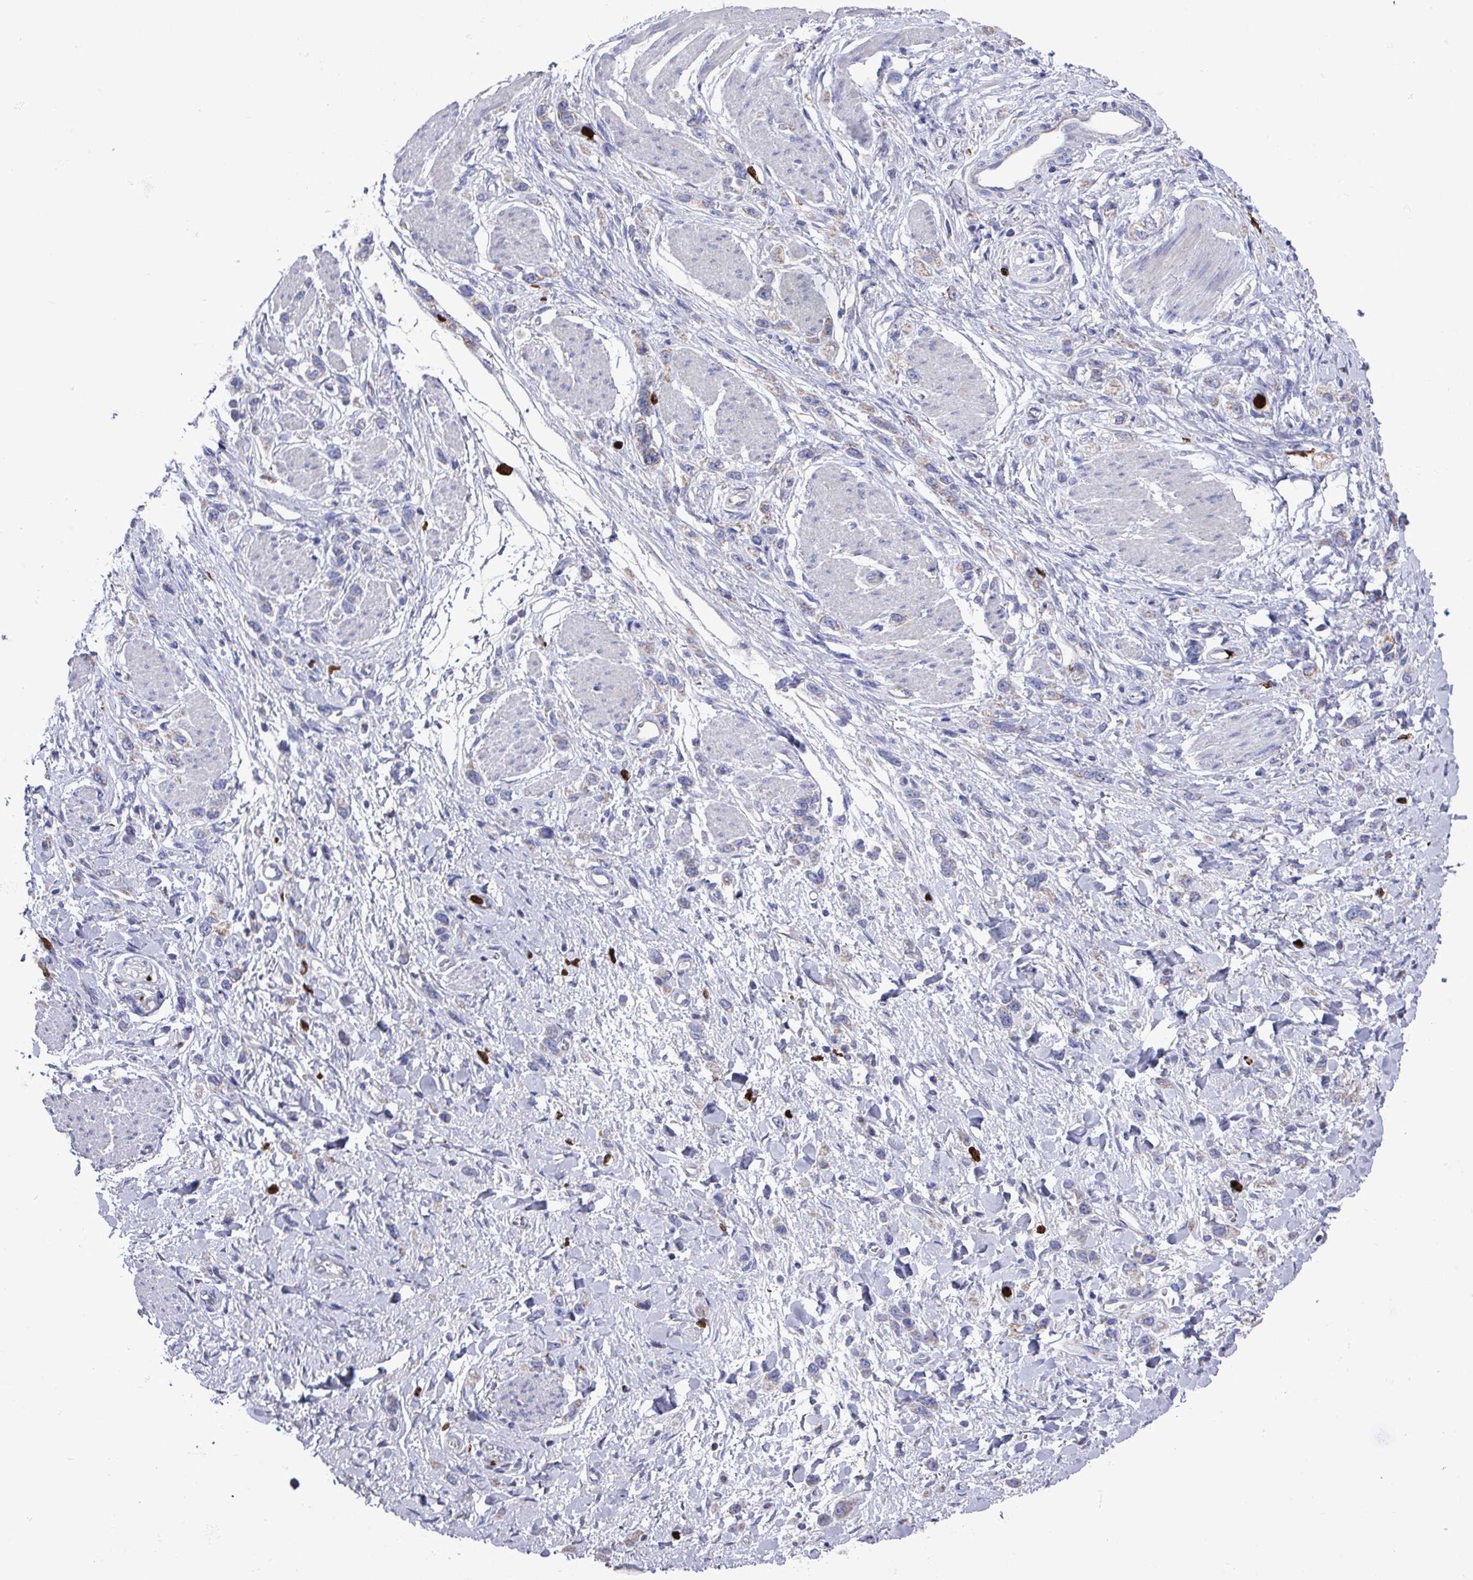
{"staining": {"intensity": "negative", "quantity": "none", "location": "none"}, "tissue": "stomach cancer", "cell_type": "Tumor cells", "image_type": "cancer", "snomed": [{"axis": "morphology", "description": "Adenocarcinoma, NOS"}, {"axis": "topography", "description": "Stomach"}], "caption": "DAB immunohistochemical staining of stomach adenocarcinoma shows no significant expression in tumor cells.", "gene": "UQCC2", "patient": {"sex": "female", "age": 65}}